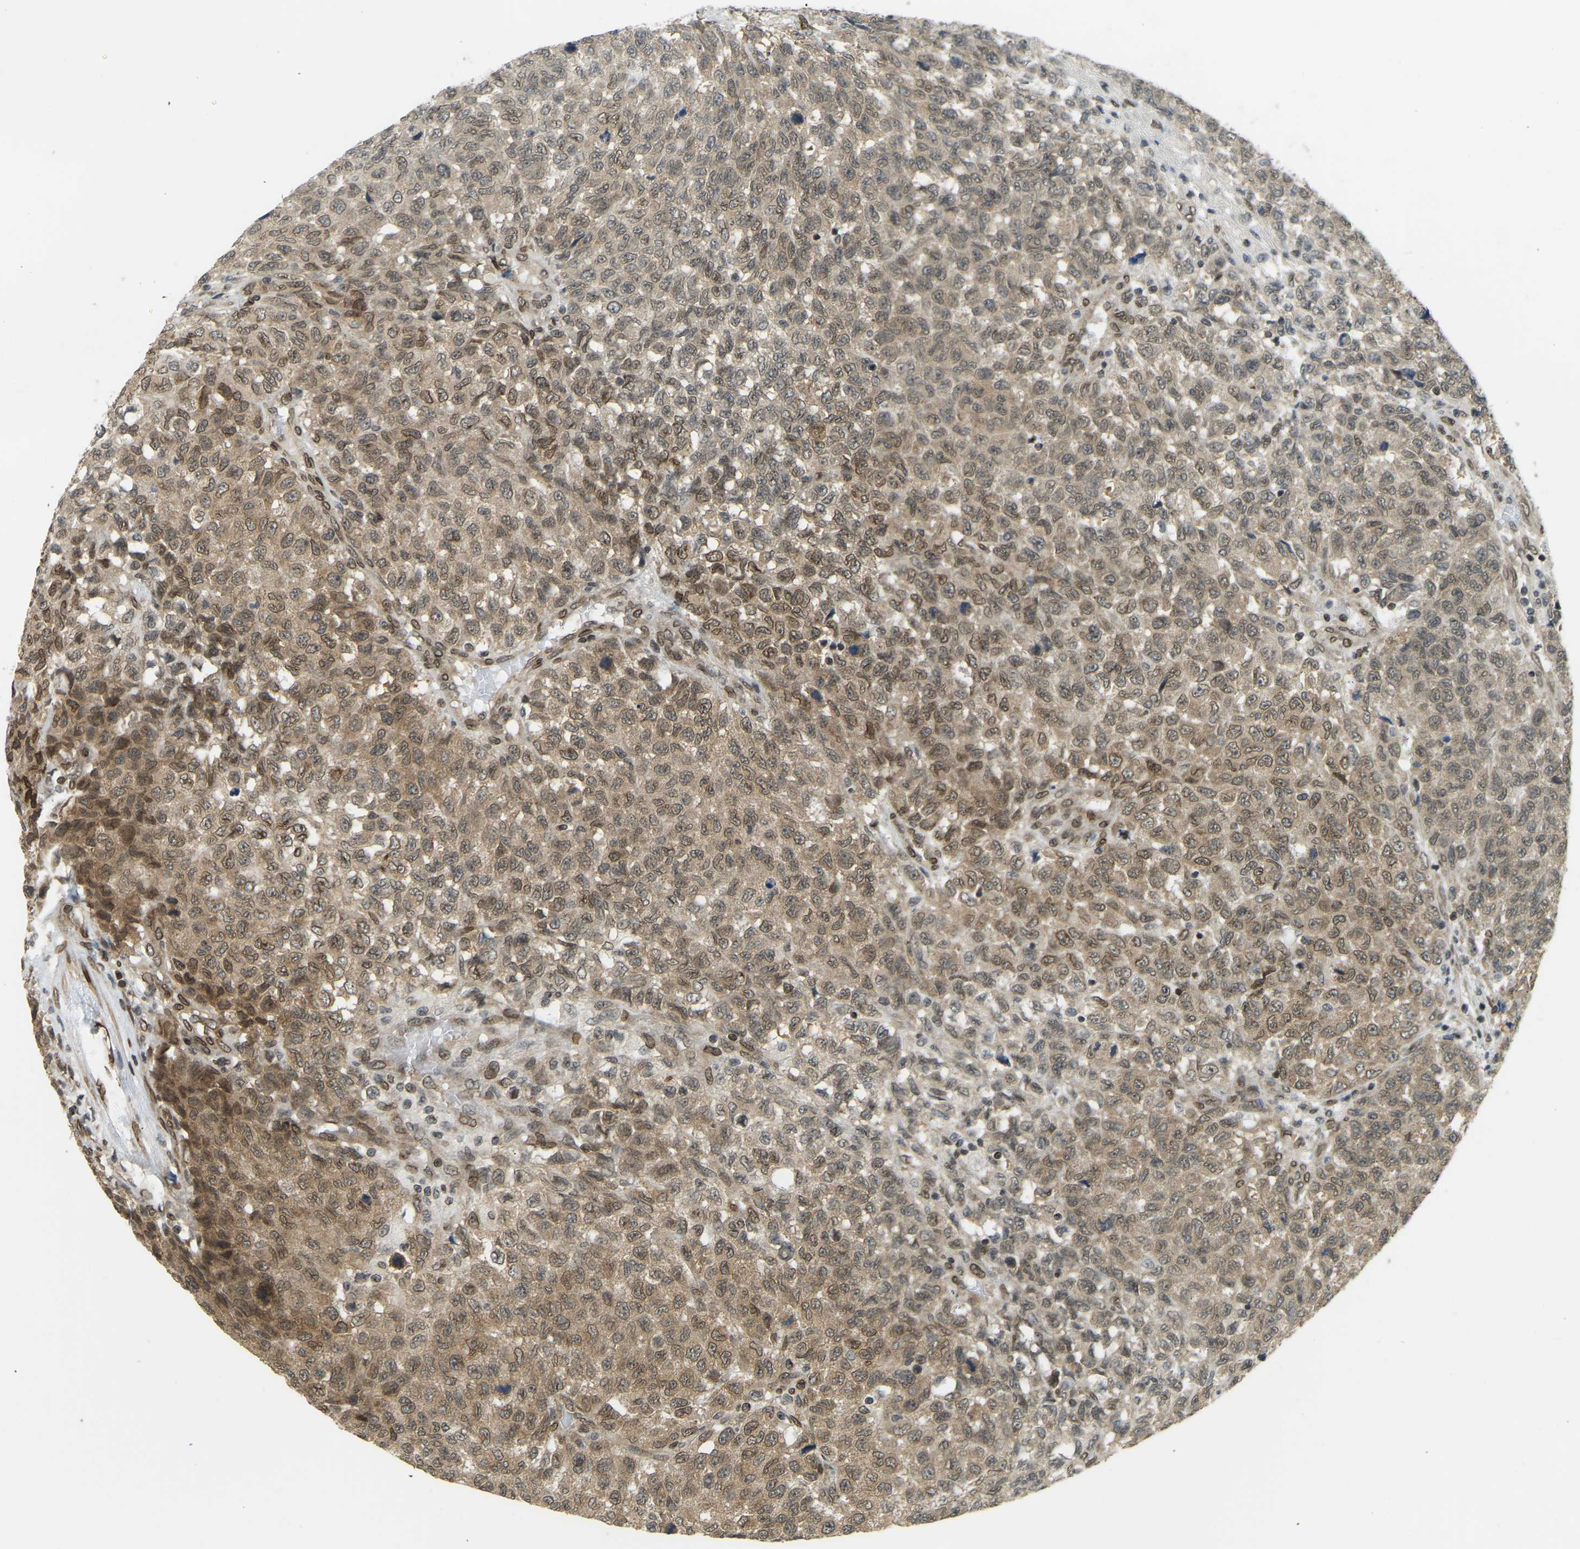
{"staining": {"intensity": "moderate", "quantity": ">75%", "location": "cytoplasmic/membranous,nuclear"}, "tissue": "testis cancer", "cell_type": "Tumor cells", "image_type": "cancer", "snomed": [{"axis": "morphology", "description": "Seminoma, NOS"}, {"axis": "topography", "description": "Testis"}], "caption": "Immunohistochemical staining of human testis seminoma exhibits medium levels of moderate cytoplasmic/membranous and nuclear protein staining in approximately >75% of tumor cells.", "gene": "SYNE1", "patient": {"sex": "male", "age": 59}}